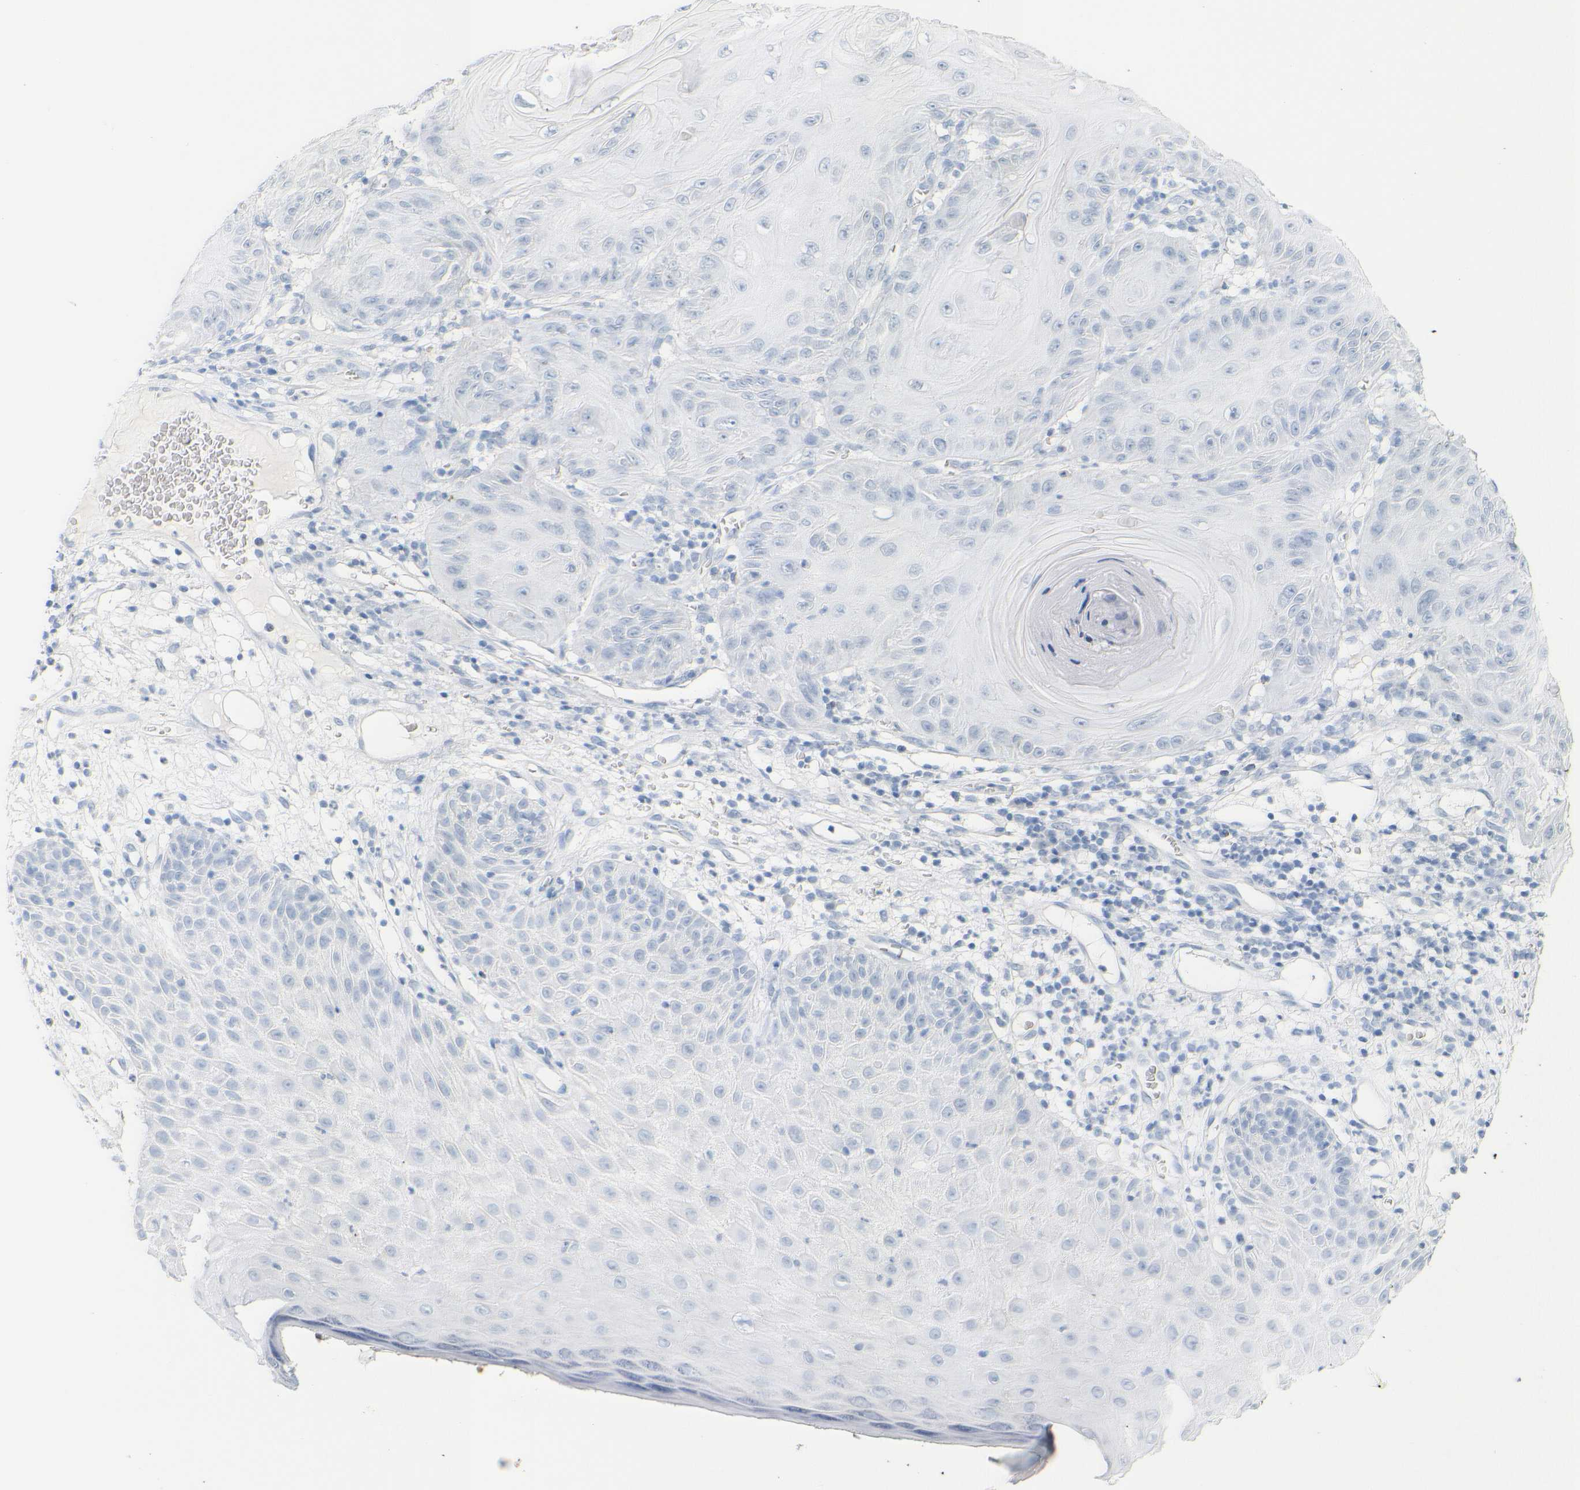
{"staining": {"intensity": "negative", "quantity": "none", "location": "none"}, "tissue": "skin cancer", "cell_type": "Tumor cells", "image_type": "cancer", "snomed": [{"axis": "morphology", "description": "Squamous cell carcinoma, NOS"}, {"axis": "topography", "description": "Skin"}], "caption": "DAB immunohistochemical staining of skin squamous cell carcinoma displays no significant positivity in tumor cells.", "gene": "OPN1SW", "patient": {"sex": "female", "age": 78}}